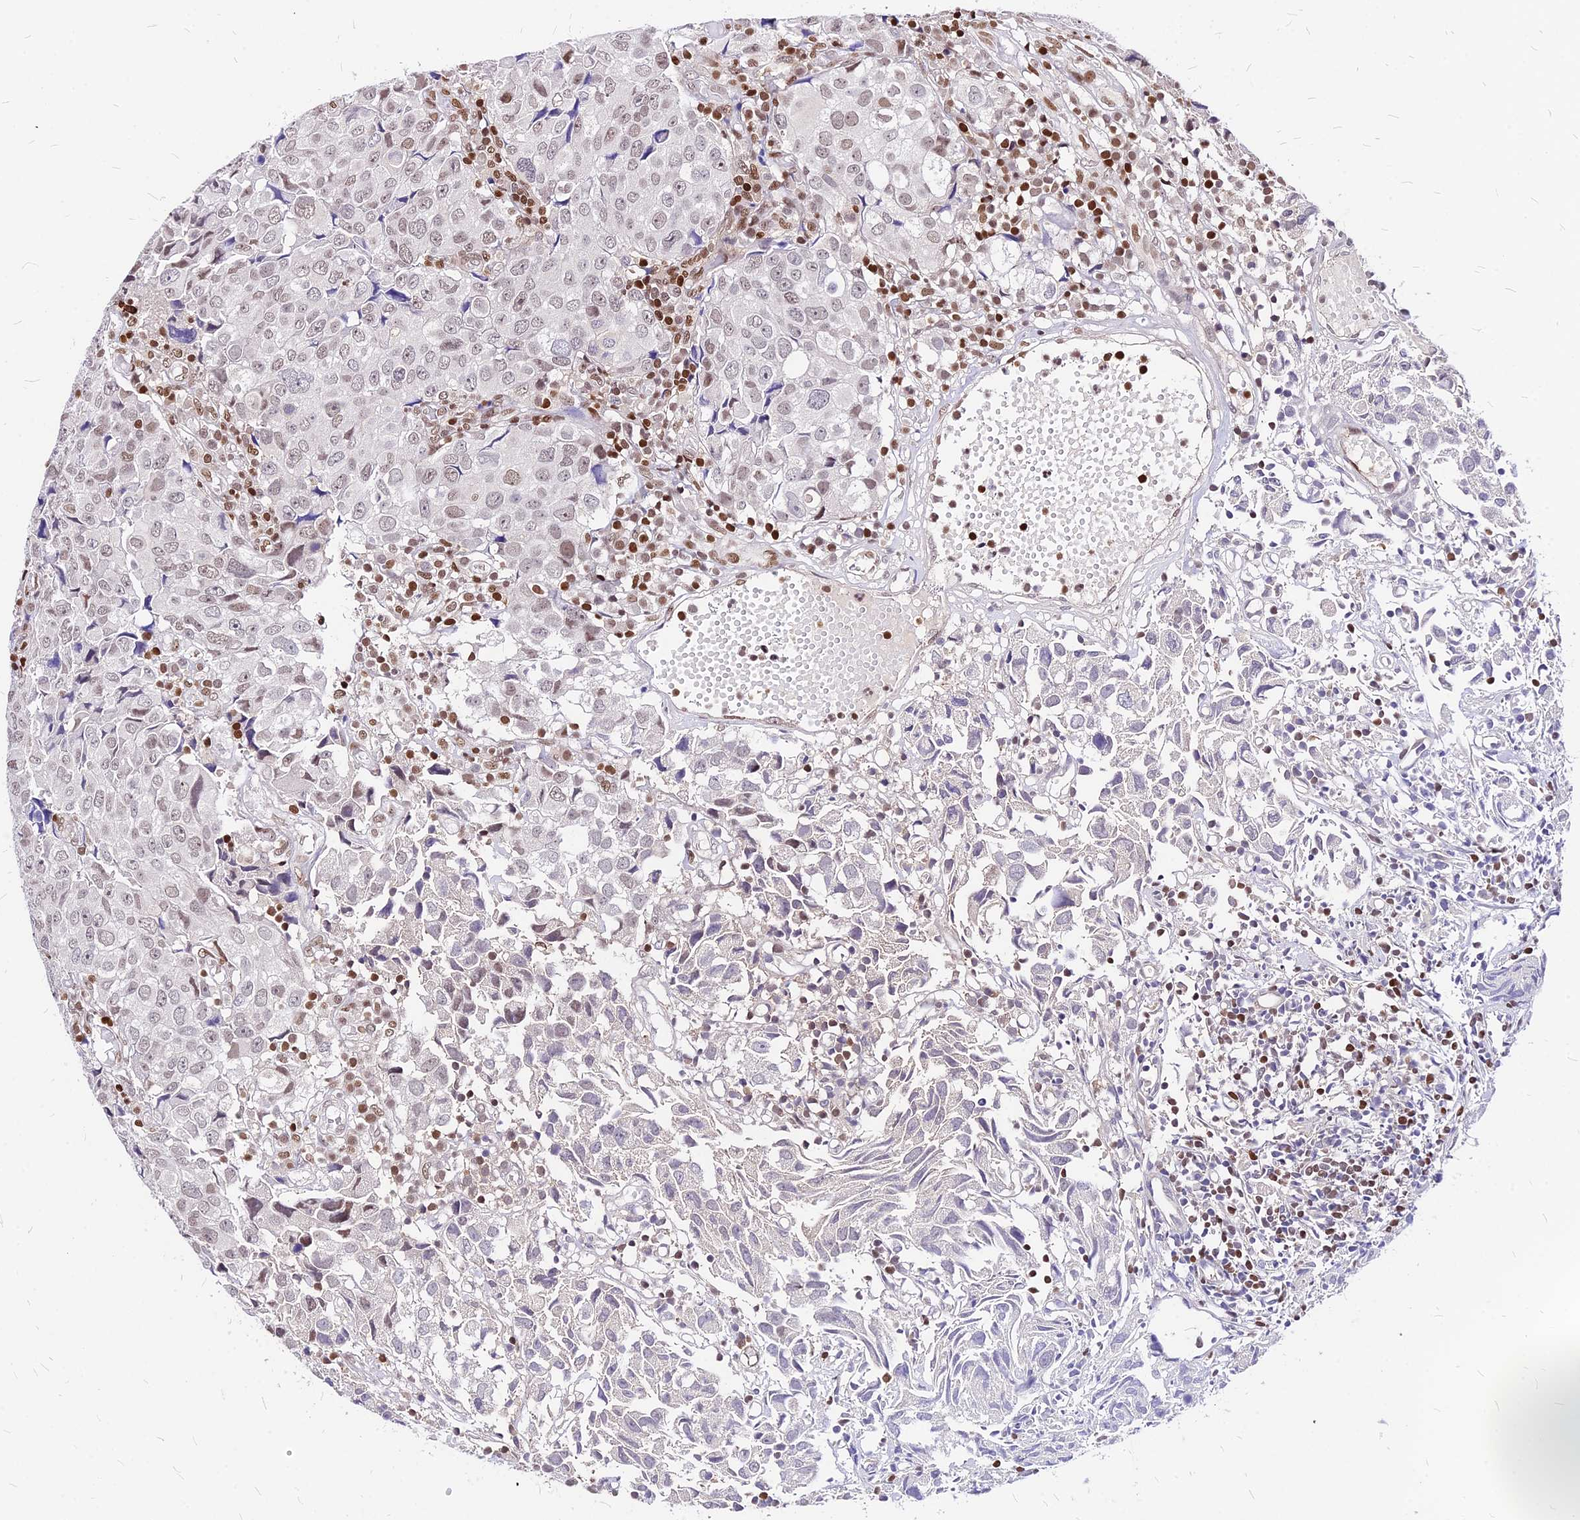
{"staining": {"intensity": "weak", "quantity": "25%-75%", "location": "nuclear"}, "tissue": "urothelial cancer", "cell_type": "Tumor cells", "image_type": "cancer", "snomed": [{"axis": "morphology", "description": "Urothelial carcinoma, High grade"}, {"axis": "topography", "description": "Urinary bladder"}], "caption": "A brown stain labels weak nuclear expression of a protein in human high-grade urothelial carcinoma tumor cells. Immunohistochemistry (ihc) stains the protein of interest in brown and the nuclei are stained blue.", "gene": "PAXX", "patient": {"sex": "female", "age": 75}}